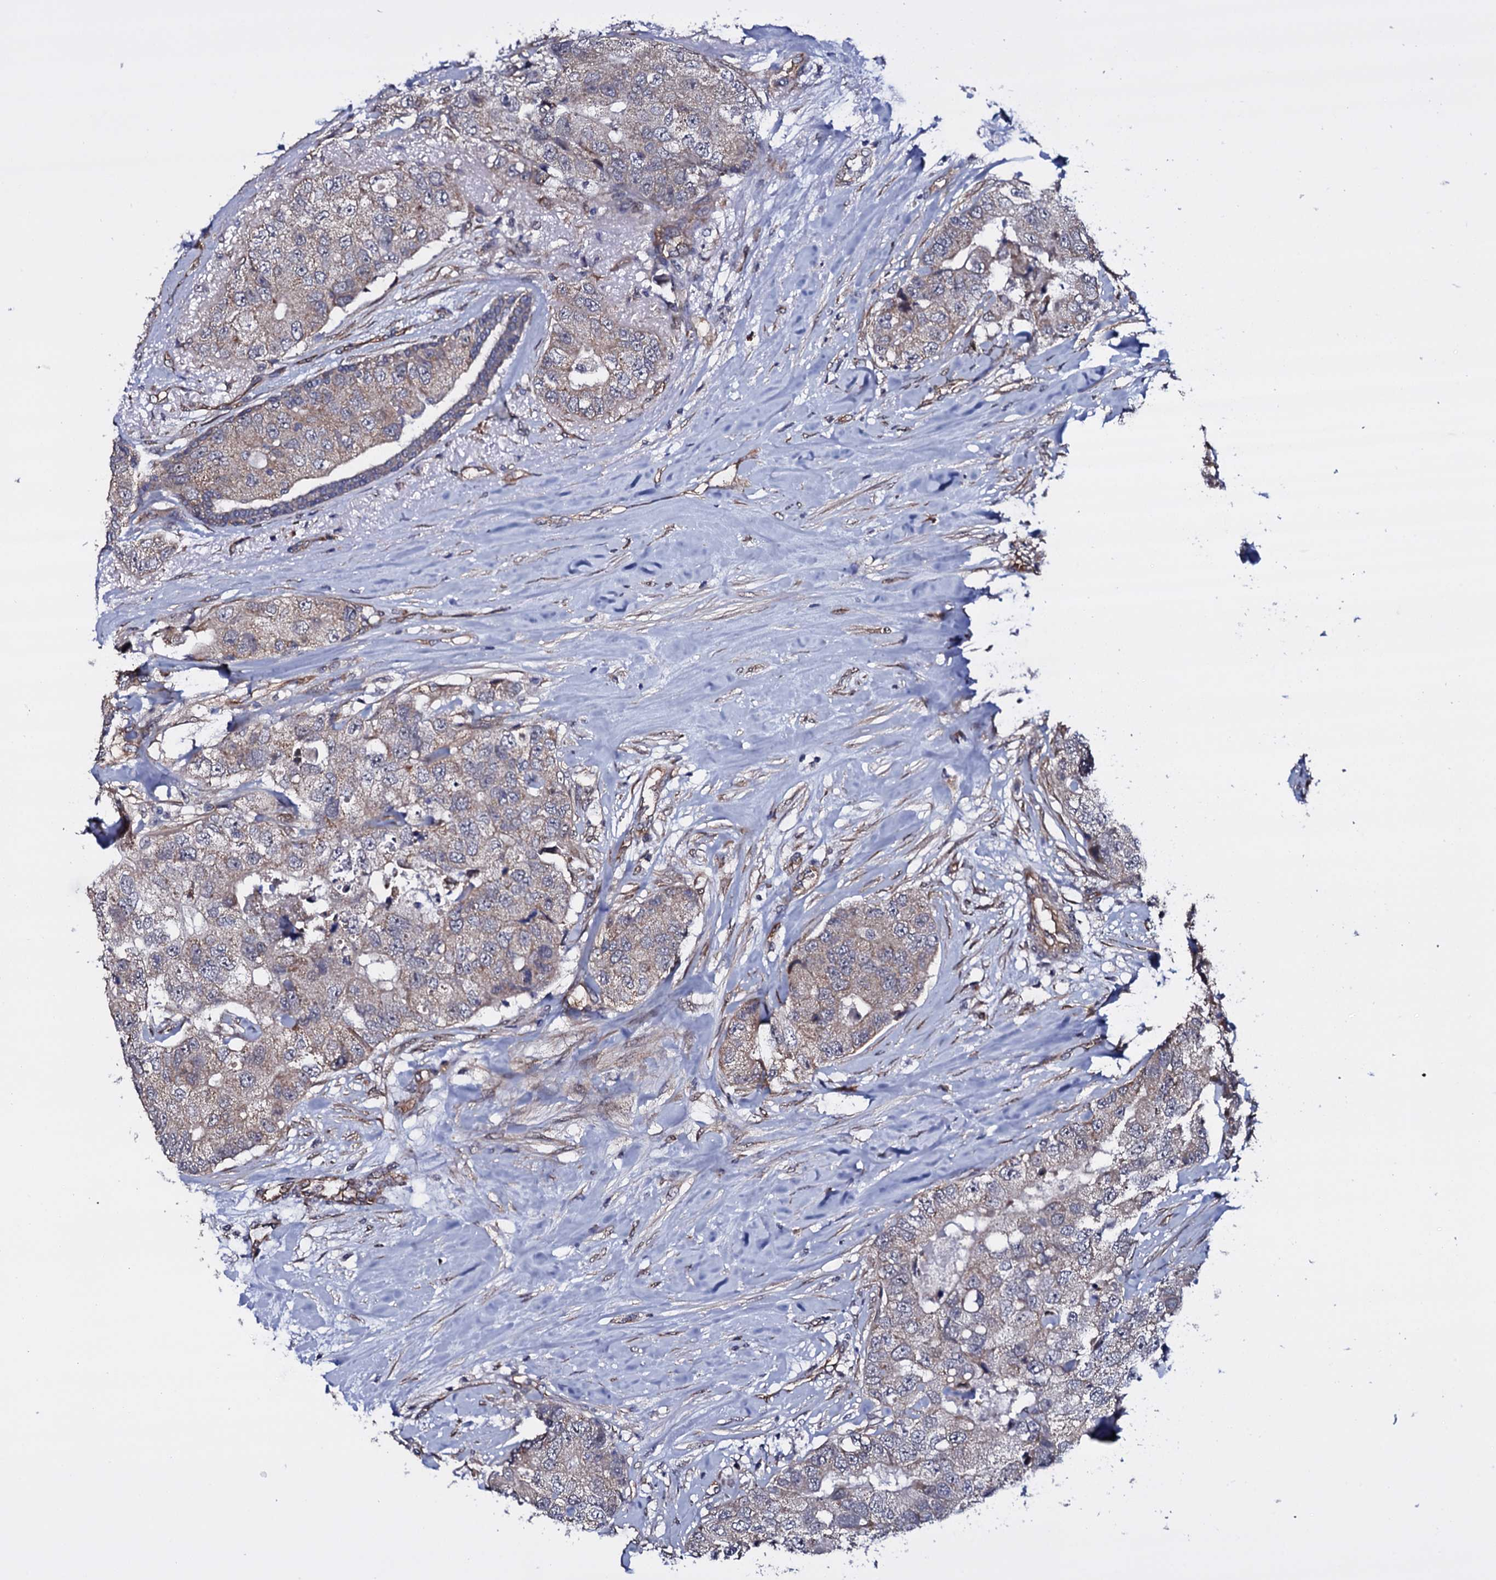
{"staining": {"intensity": "weak", "quantity": "25%-75%", "location": "cytoplasmic/membranous"}, "tissue": "breast cancer", "cell_type": "Tumor cells", "image_type": "cancer", "snomed": [{"axis": "morphology", "description": "Duct carcinoma"}, {"axis": "topography", "description": "Breast"}], "caption": "Weak cytoplasmic/membranous staining for a protein is present in approximately 25%-75% of tumor cells of breast intraductal carcinoma using IHC.", "gene": "GAREM1", "patient": {"sex": "female", "age": 62}}